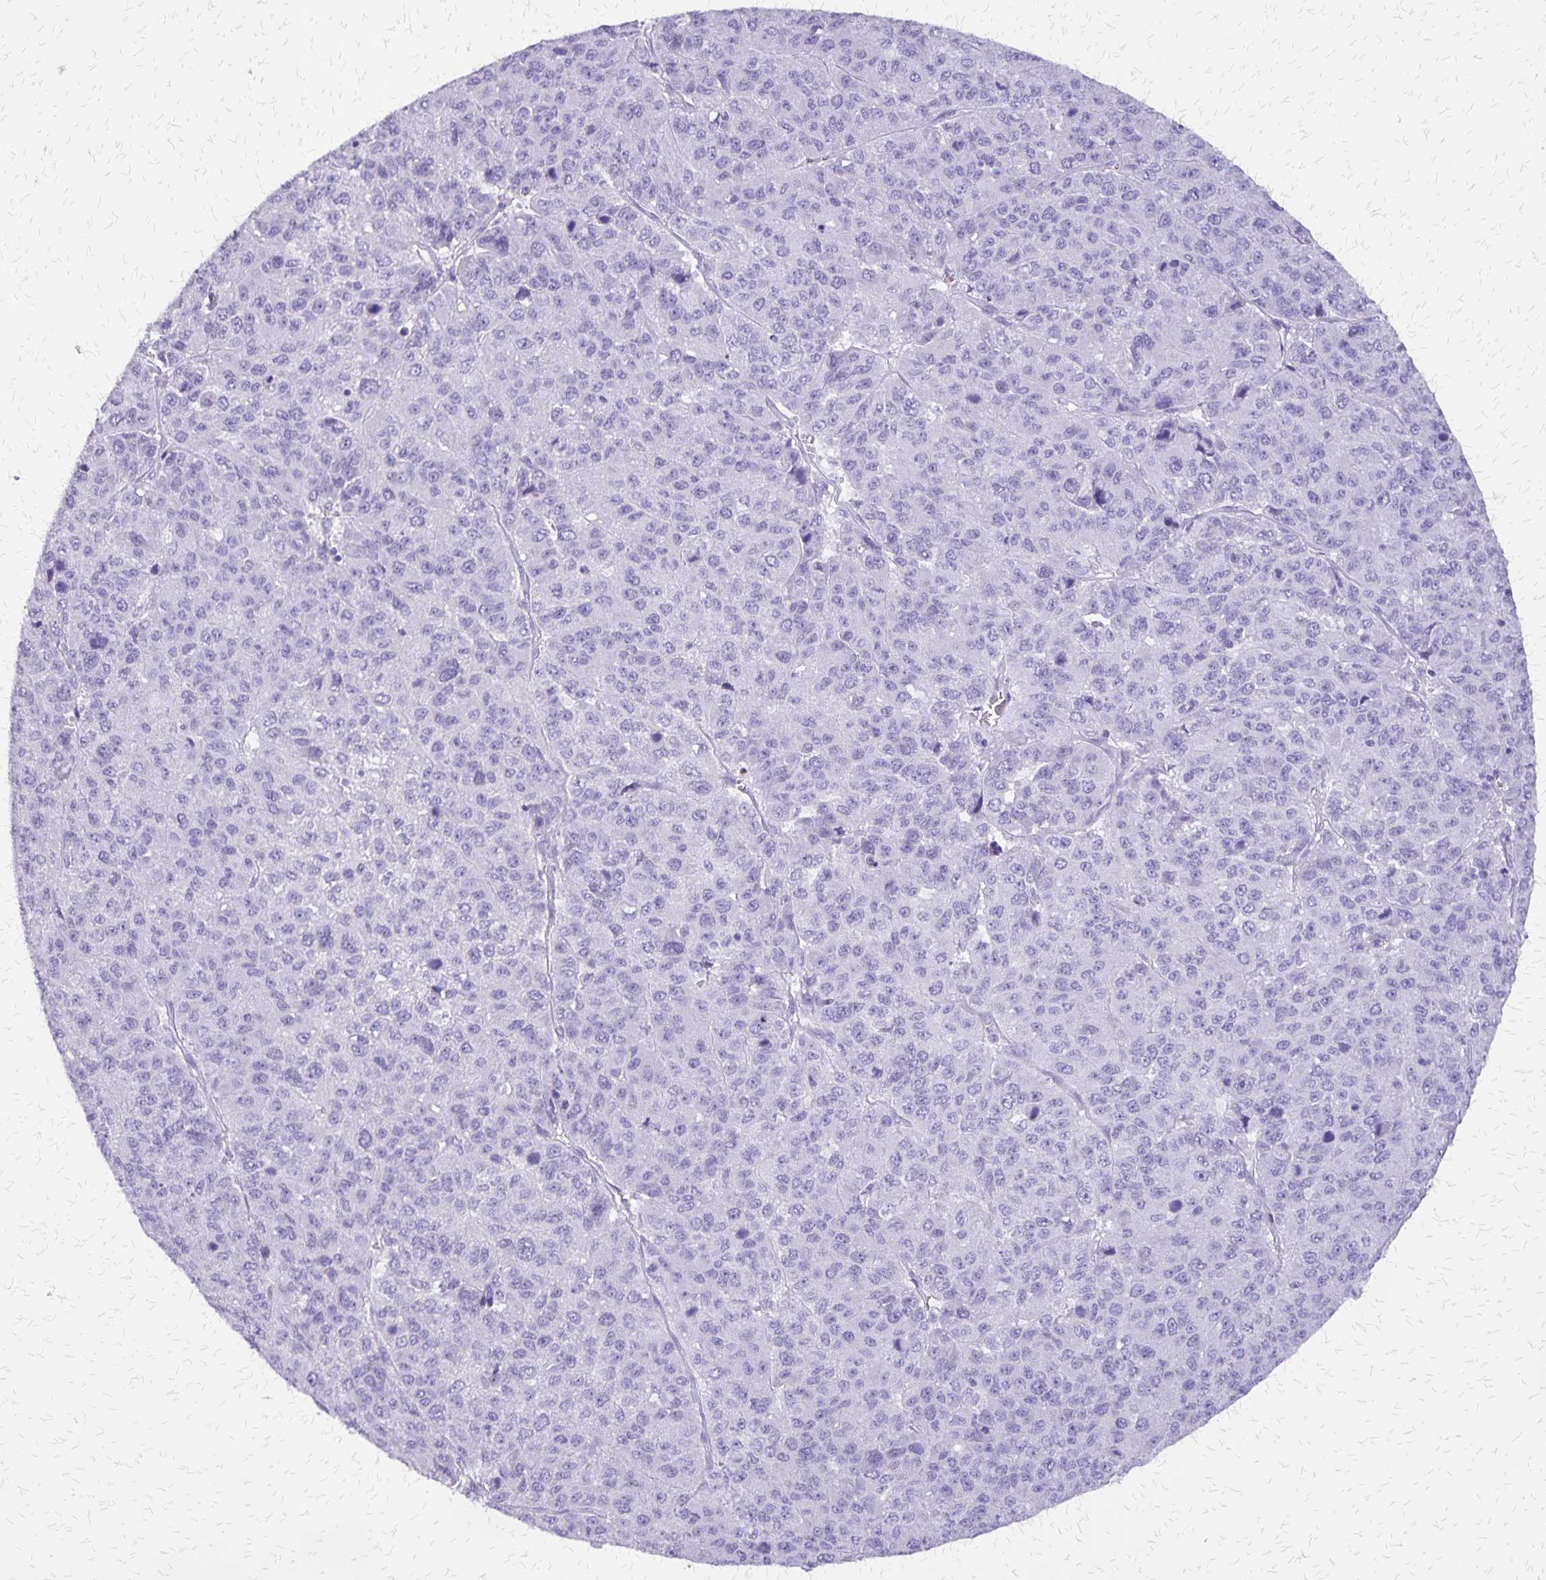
{"staining": {"intensity": "negative", "quantity": "none", "location": "none"}, "tissue": "liver cancer", "cell_type": "Tumor cells", "image_type": "cancer", "snomed": [{"axis": "morphology", "description": "Carcinoma, Hepatocellular, NOS"}, {"axis": "topography", "description": "Liver"}], "caption": "Liver cancer stained for a protein using IHC demonstrates no staining tumor cells.", "gene": "SLC13A2", "patient": {"sex": "male", "age": 69}}